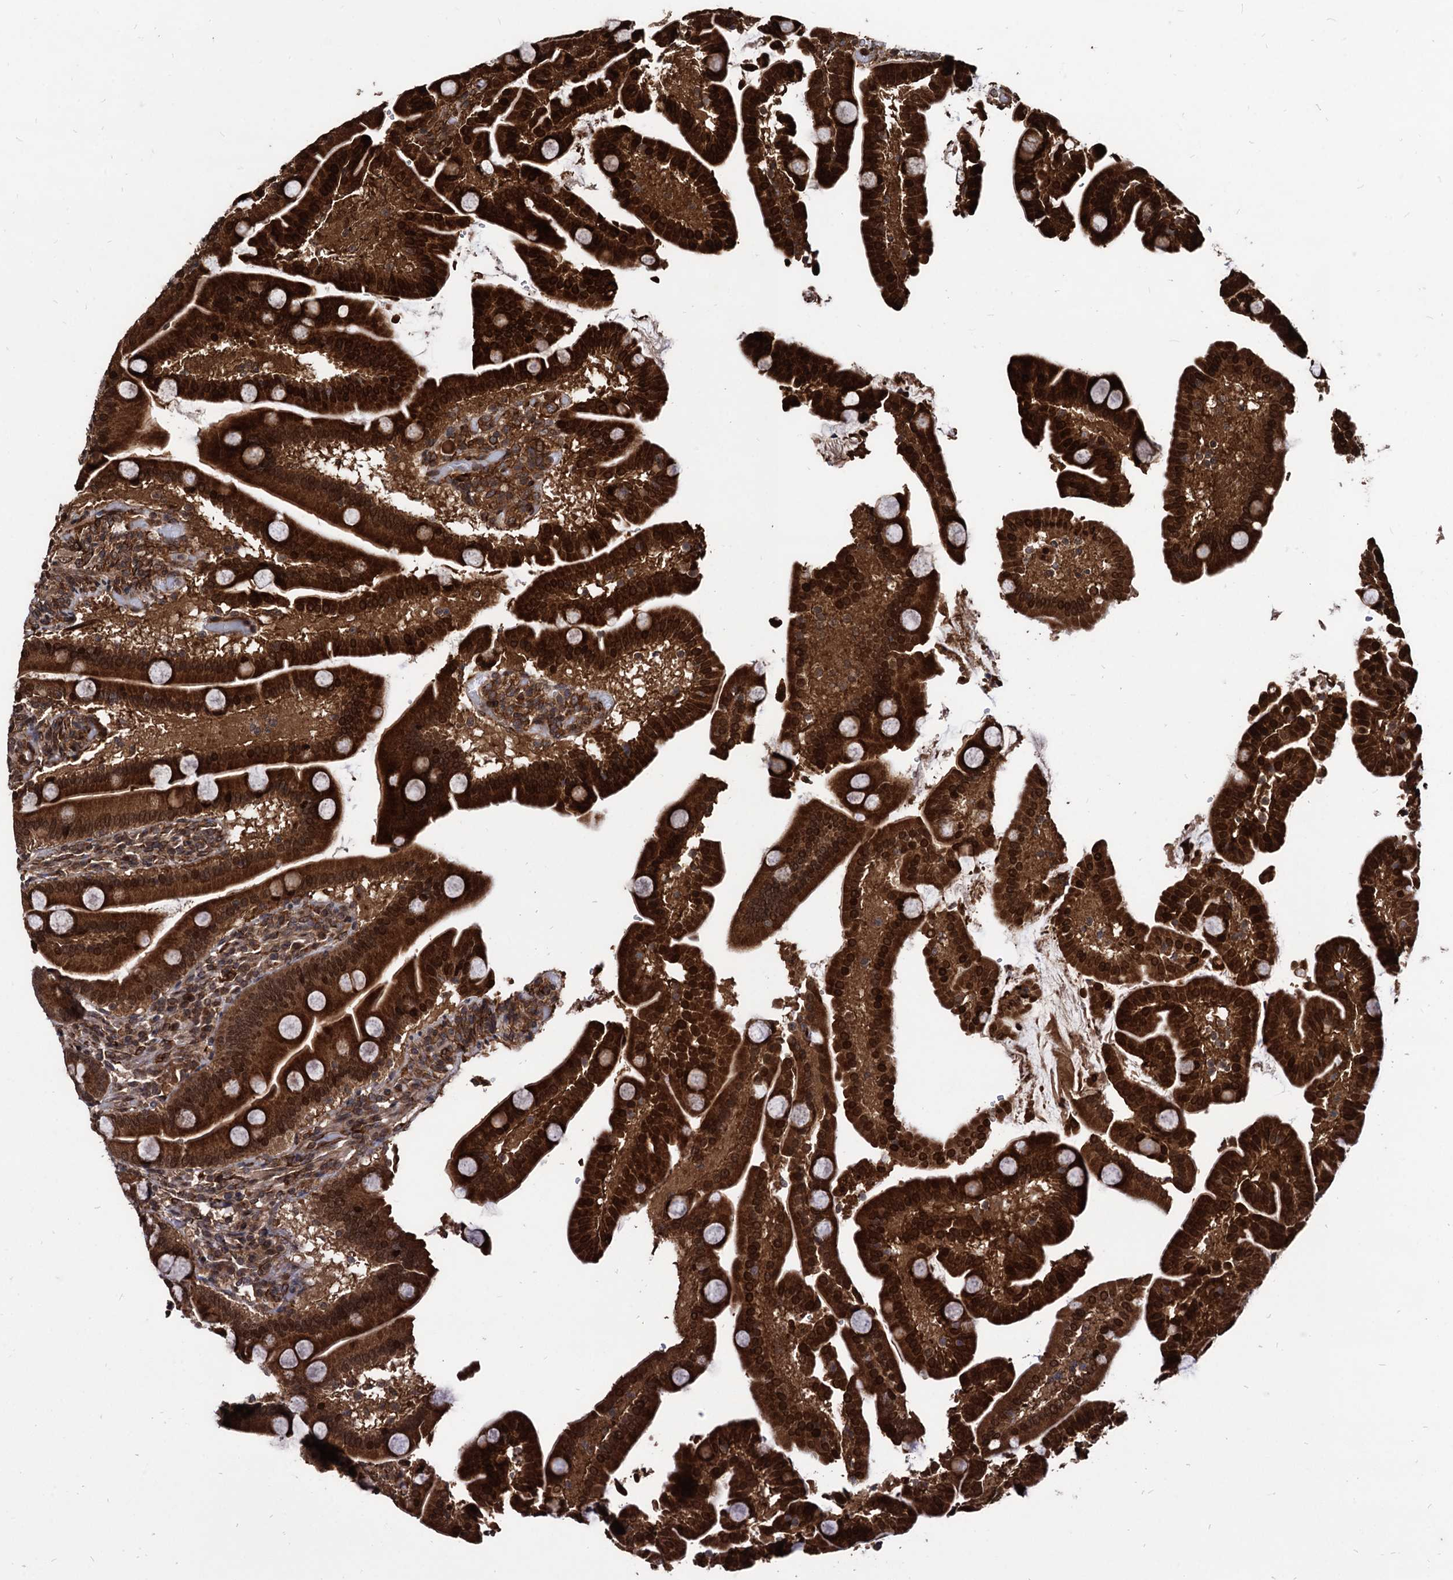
{"staining": {"intensity": "strong", "quantity": ">75%", "location": "cytoplasmic/membranous,nuclear"}, "tissue": "duodenum", "cell_type": "Glandular cells", "image_type": "normal", "snomed": [{"axis": "morphology", "description": "Normal tissue, NOS"}, {"axis": "topography", "description": "Duodenum"}], "caption": "Strong cytoplasmic/membranous,nuclear expression for a protein is identified in about >75% of glandular cells of unremarkable duodenum using immunohistochemistry (IHC).", "gene": "ANKRD12", "patient": {"sex": "male", "age": 55}}